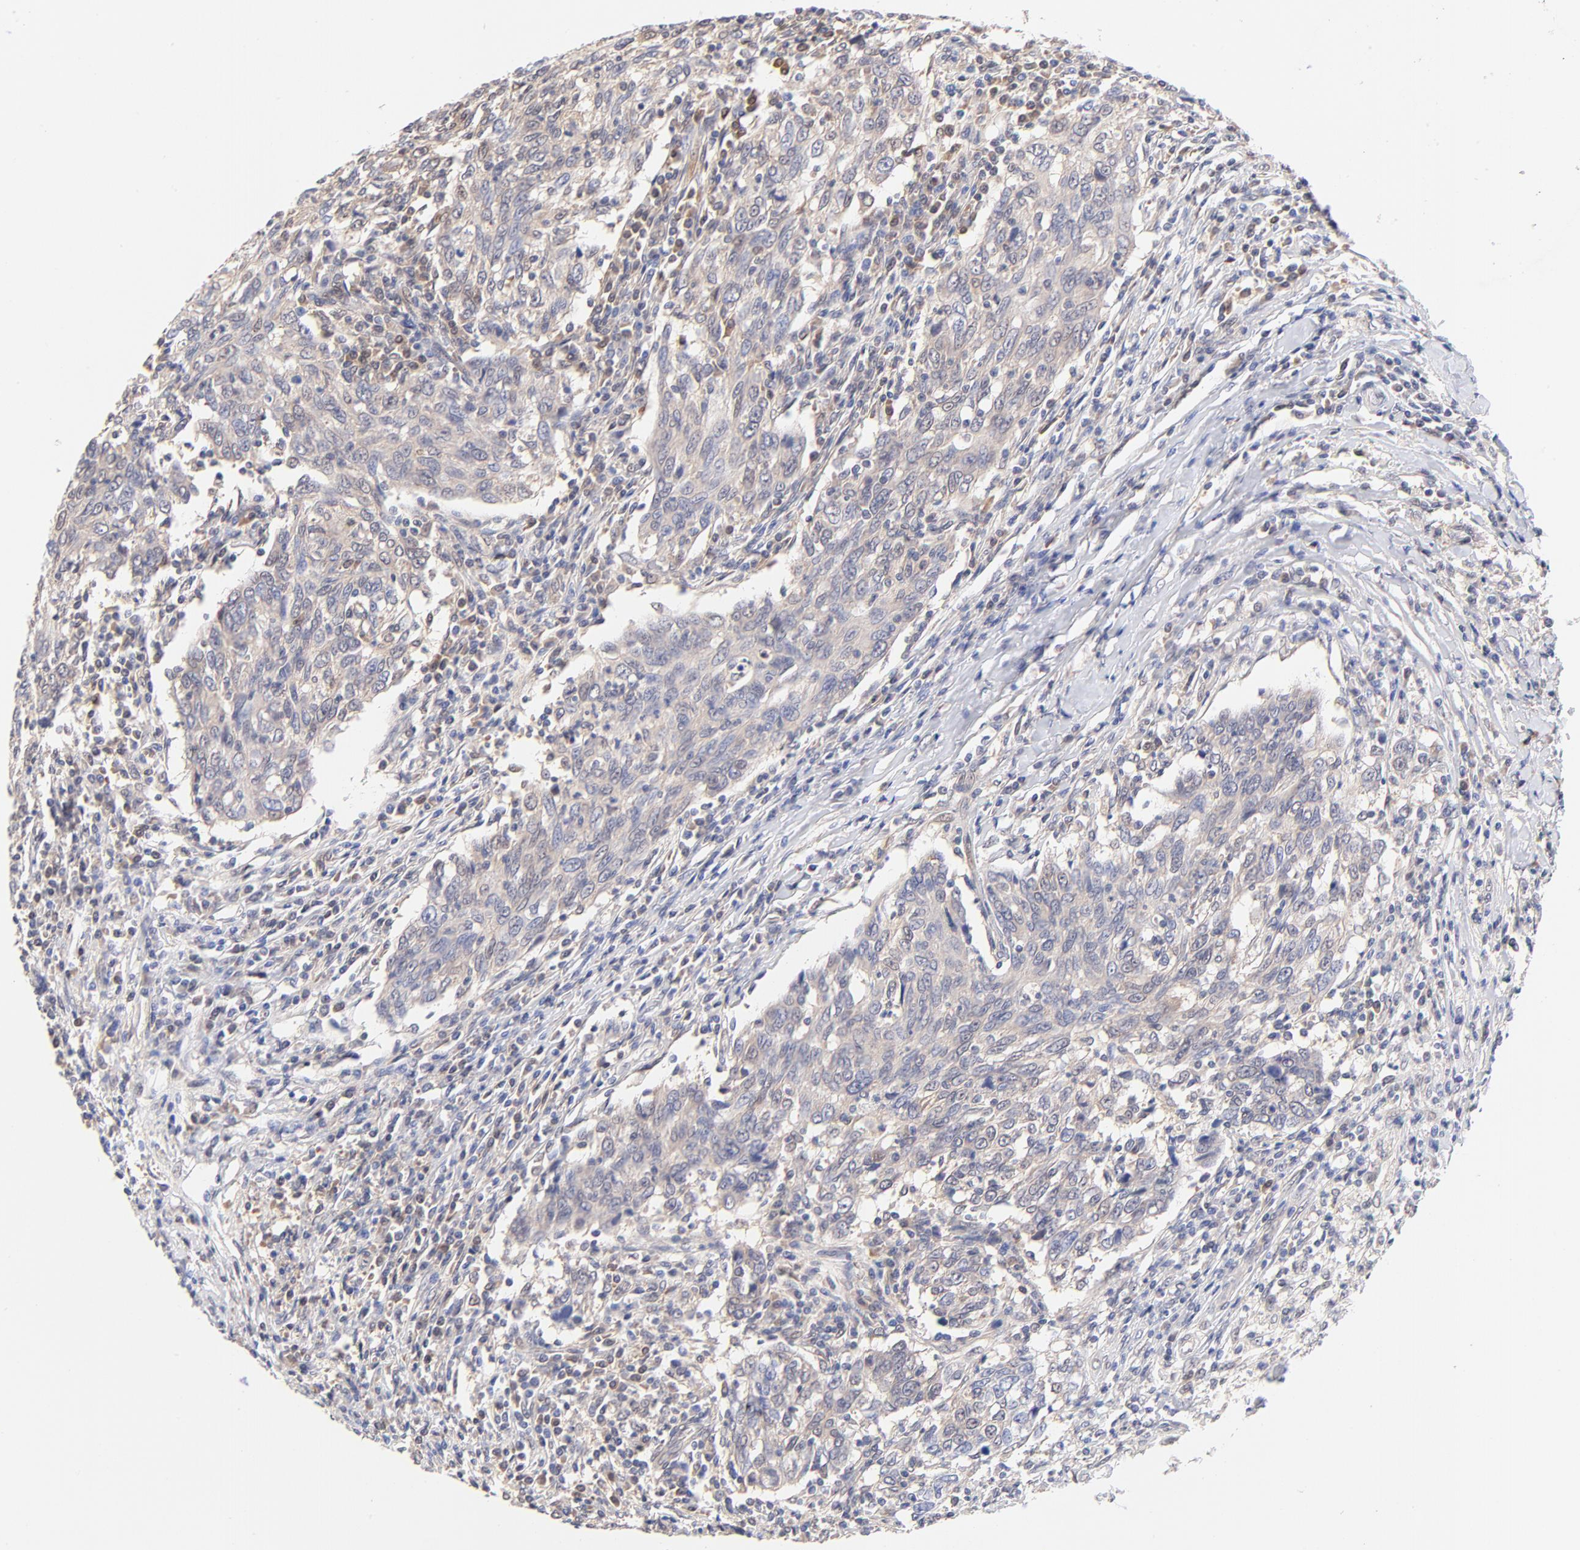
{"staining": {"intensity": "negative", "quantity": "none", "location": "none"}, "tissue": "breast cancer", "cell_type": "Tumor cells", "image_type": "cancer", "snomed": [{"axis": "morphology", "description": "Duct carcinoma"}, {"axis": "topography", "description": "Breast"}], "caption": "Immunohistochemistry image of neoplastic tissue: invasive ductal carcinoma (breast) stained with DAB shows no significant protein staining in tumor cells.", "gene": "TXNL1", "patient": {"sex": "female", "age": 50}}